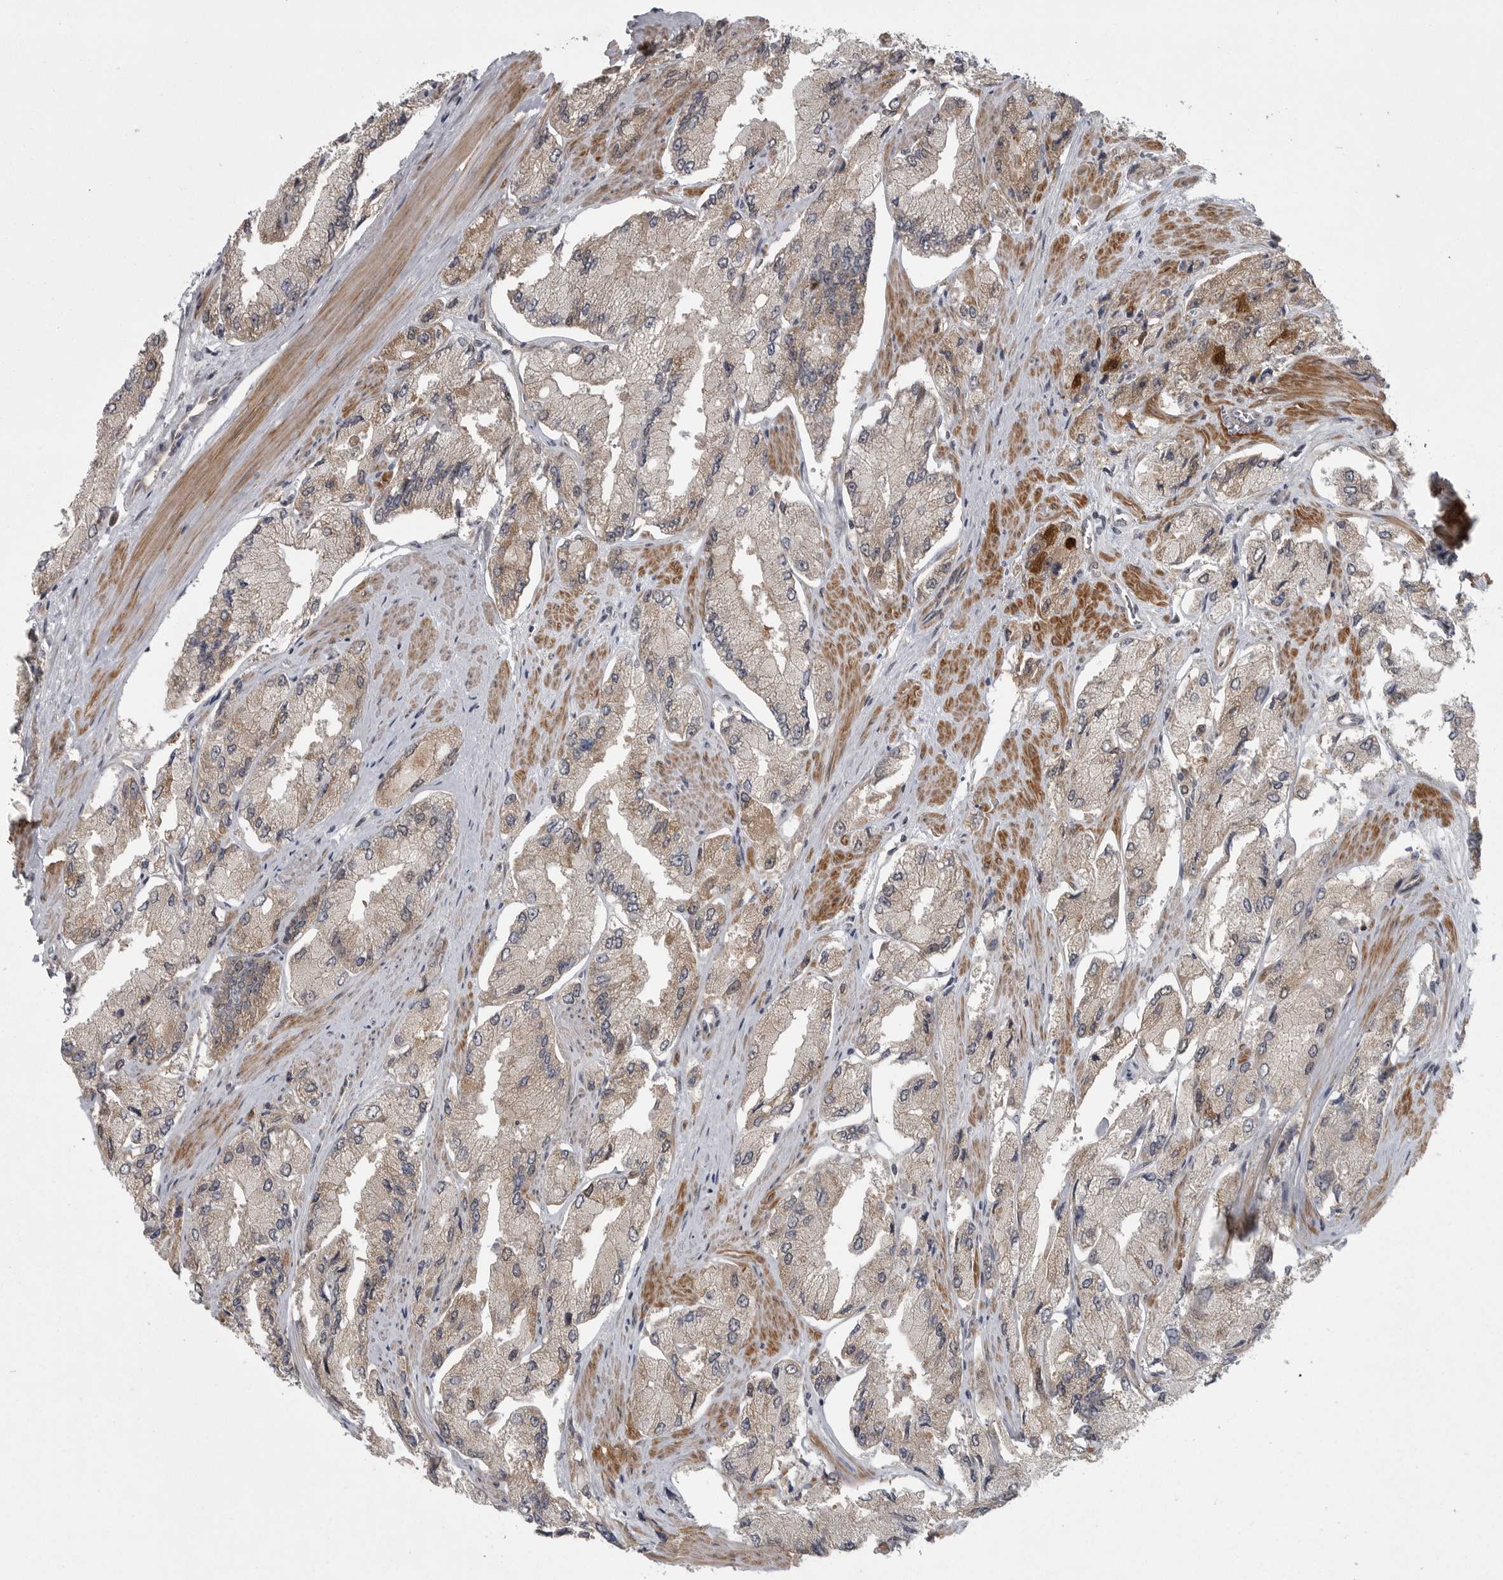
{"staining": {"intensity": "weak", "quantity": "<25%", "location": "cytoplasmic/membranous"}, "tissue": "prostate cancer", "cell_type": "Tumor cells", "image_type": "cancer", "snomed": [{"axis": "morphology", "description": "Adenocarcinoma, High grade"}, {"axis": "topography", "description": "Prostate"}], "caption": "IHC micrograph of neoplastic tissue: human adenocarcinoma (high-grade) (prostate) stained with DAB demonstrates no significant protein positivity in tumor cells. (Stains: DAB immunohistochemistry (IHC) with hematoxylin counter stain, Microscopy: brightfield microscopy at high magnification).", "gene": "PPP1R9A", "patient": {"sex": "male", "age": 58}}